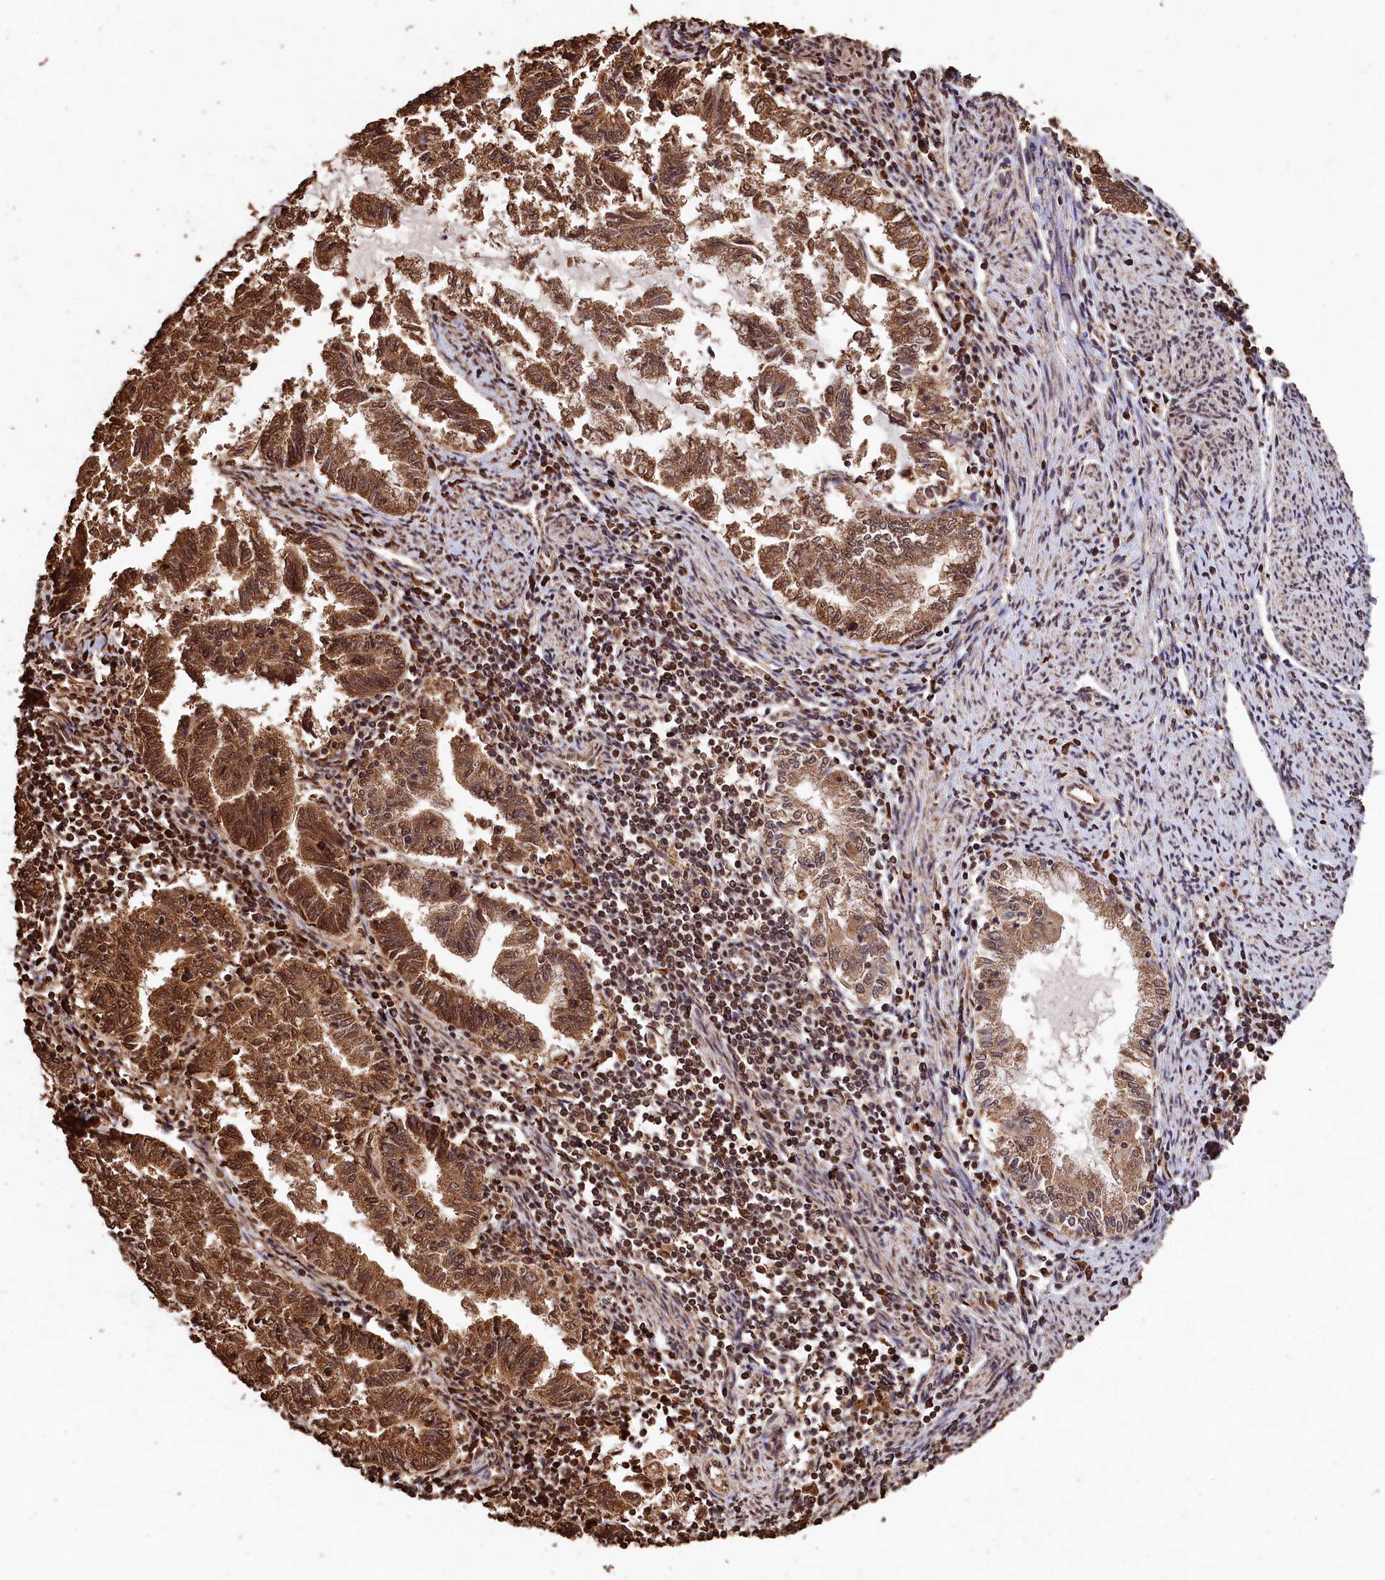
{"staining": {"intensity": "moderate", "quantity": ">75%", "location": "cytoplasmic/membranous,nuclear"}, "tissue": "endometrial cancer", "cell_type": "Tumor cells", "image_type": "cancer", "snomed": [{"axis": "morphology", "description": "Adenocarcinoma, NOS"}, {"axis": "topography", "description": "Endometrium"}], "caption": "Immunohistochemical staining of human endometrial adenocarcinoma shows moderate cytoplasmic/membranous and nuclear protein expression in about >75% of tumor cells.", "gene": "CEP57L1", "patient": {"sex": "female", "age": 79}}